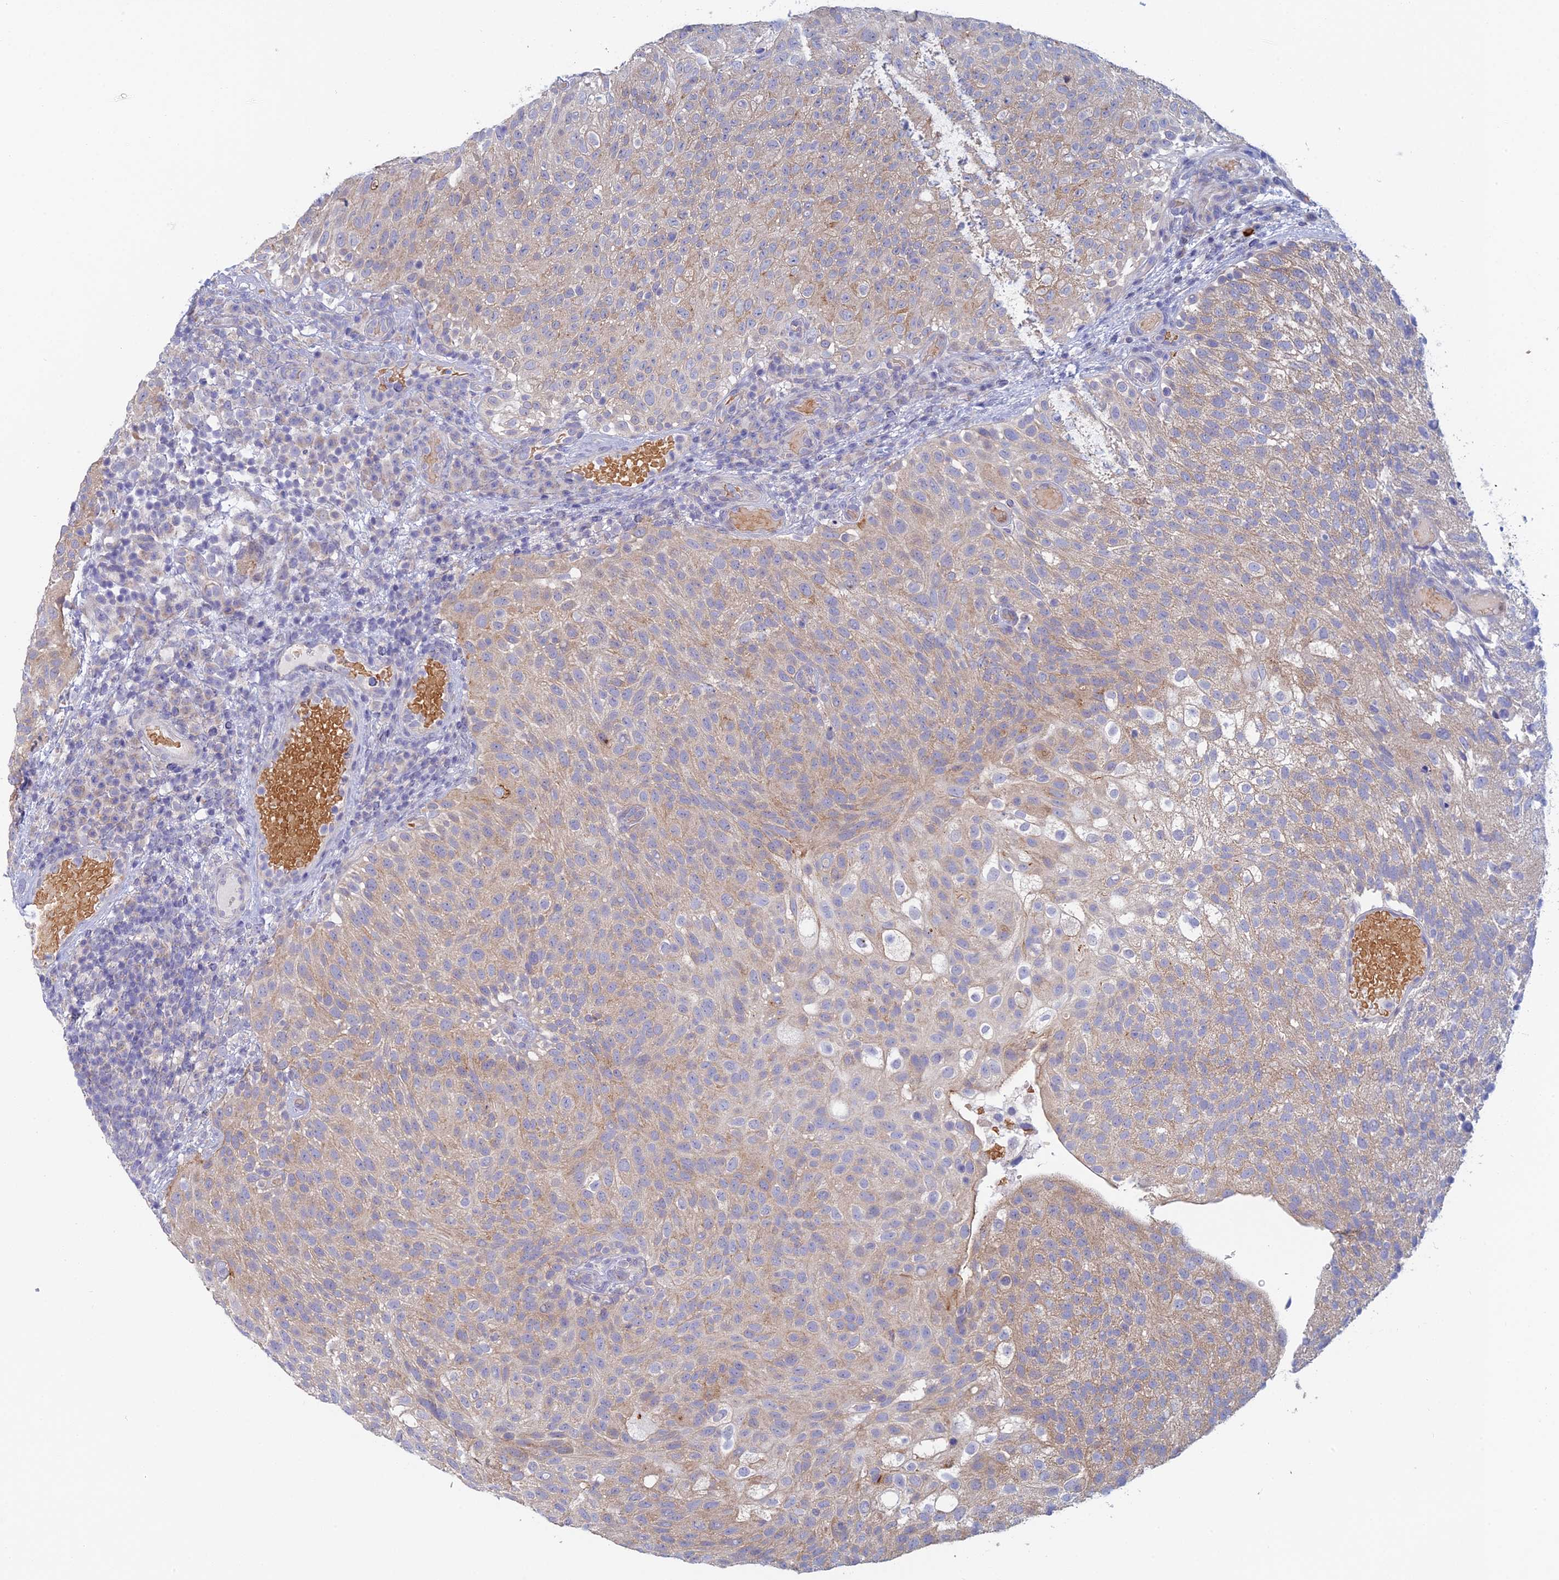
{"staining": {"intensity": "weak", "quantity": "25%-75%", "location": "cytoplasmic/membranous"}, "tissue": "urothelial cancer", "cell_type": "Tumor cells", "image_type": "cancer", "snomed": [{"axis": "morphology", "description": "Urothelial carcinoma, Low grade"}, {"axis": "topography", "description": "Urinary bladder"}], "caption": "Brown immunohistochemical staining in low-grade urothelial carcinoma exhibits weak cytoplasmic/membranous staining in approximately 25%-75% of tumor cells. (DAB IHC, brown staining for protein, blue staining for nuclei).", "gene": "GIPC1", "patient": {"sex": "male", "age": 78}}